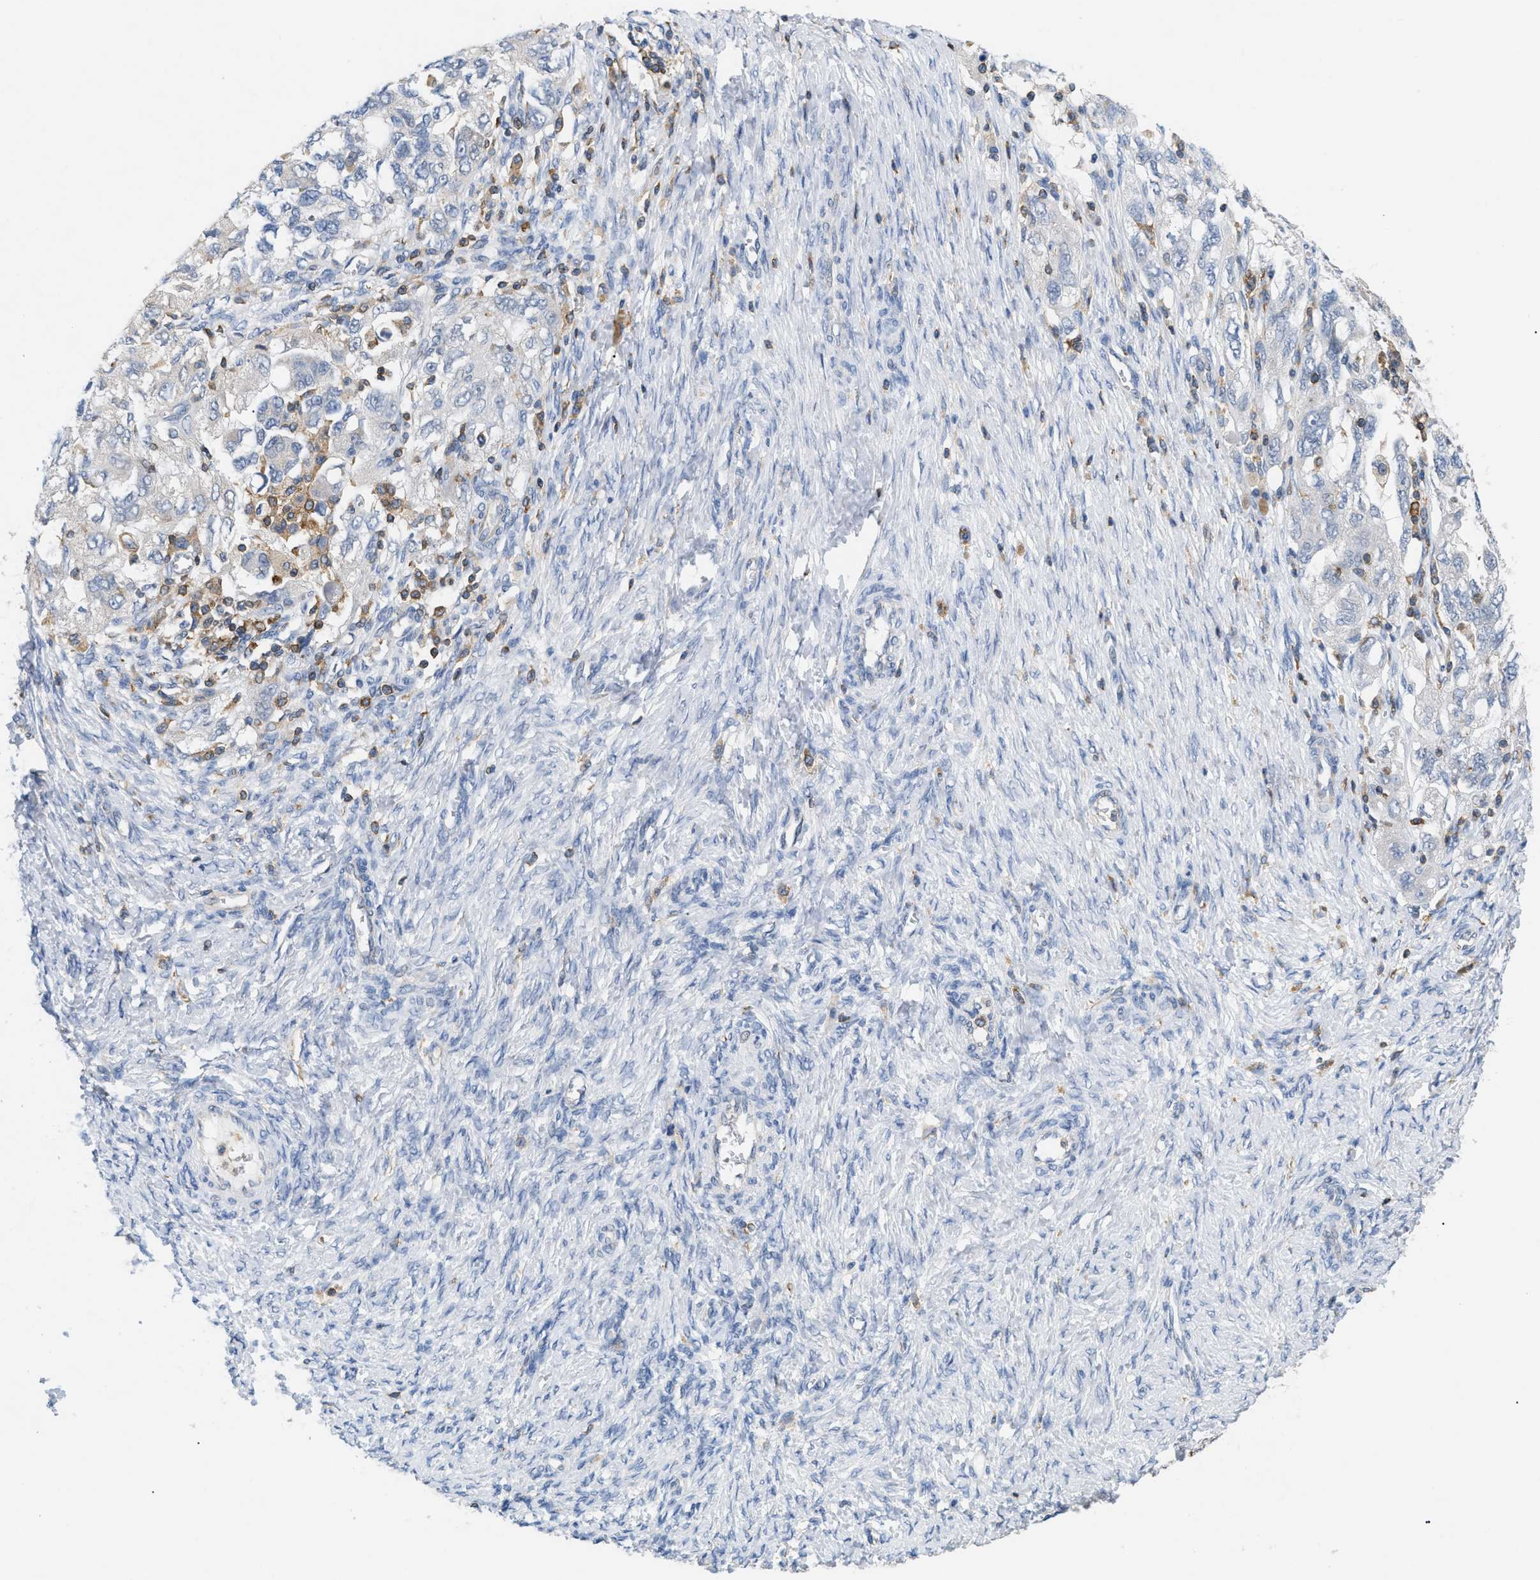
{"staining": {"intensity": "negative", "quantity": "none", "location": "none"}, "tissue": "ovarian cancer", "cell_type": "Tumor cells", "image_type": "cancer", "snomed": [{"axis": "morphology", "description": "Carcinoma, NOS"}, {"axis": "morphology", "description": "Cystadenocarcinoma, serous, NOS"}, {"axis": "topography", "description": "Ovary"}], "caption": "Carcinoma (ovarian) was stained to show a protein in brown. There is no significant positivity in tumor cells. (IHC, brightfield microscopy, high magnification).", "gene": "INPP5D", "patient": {"sex": "female", "age": 69}}